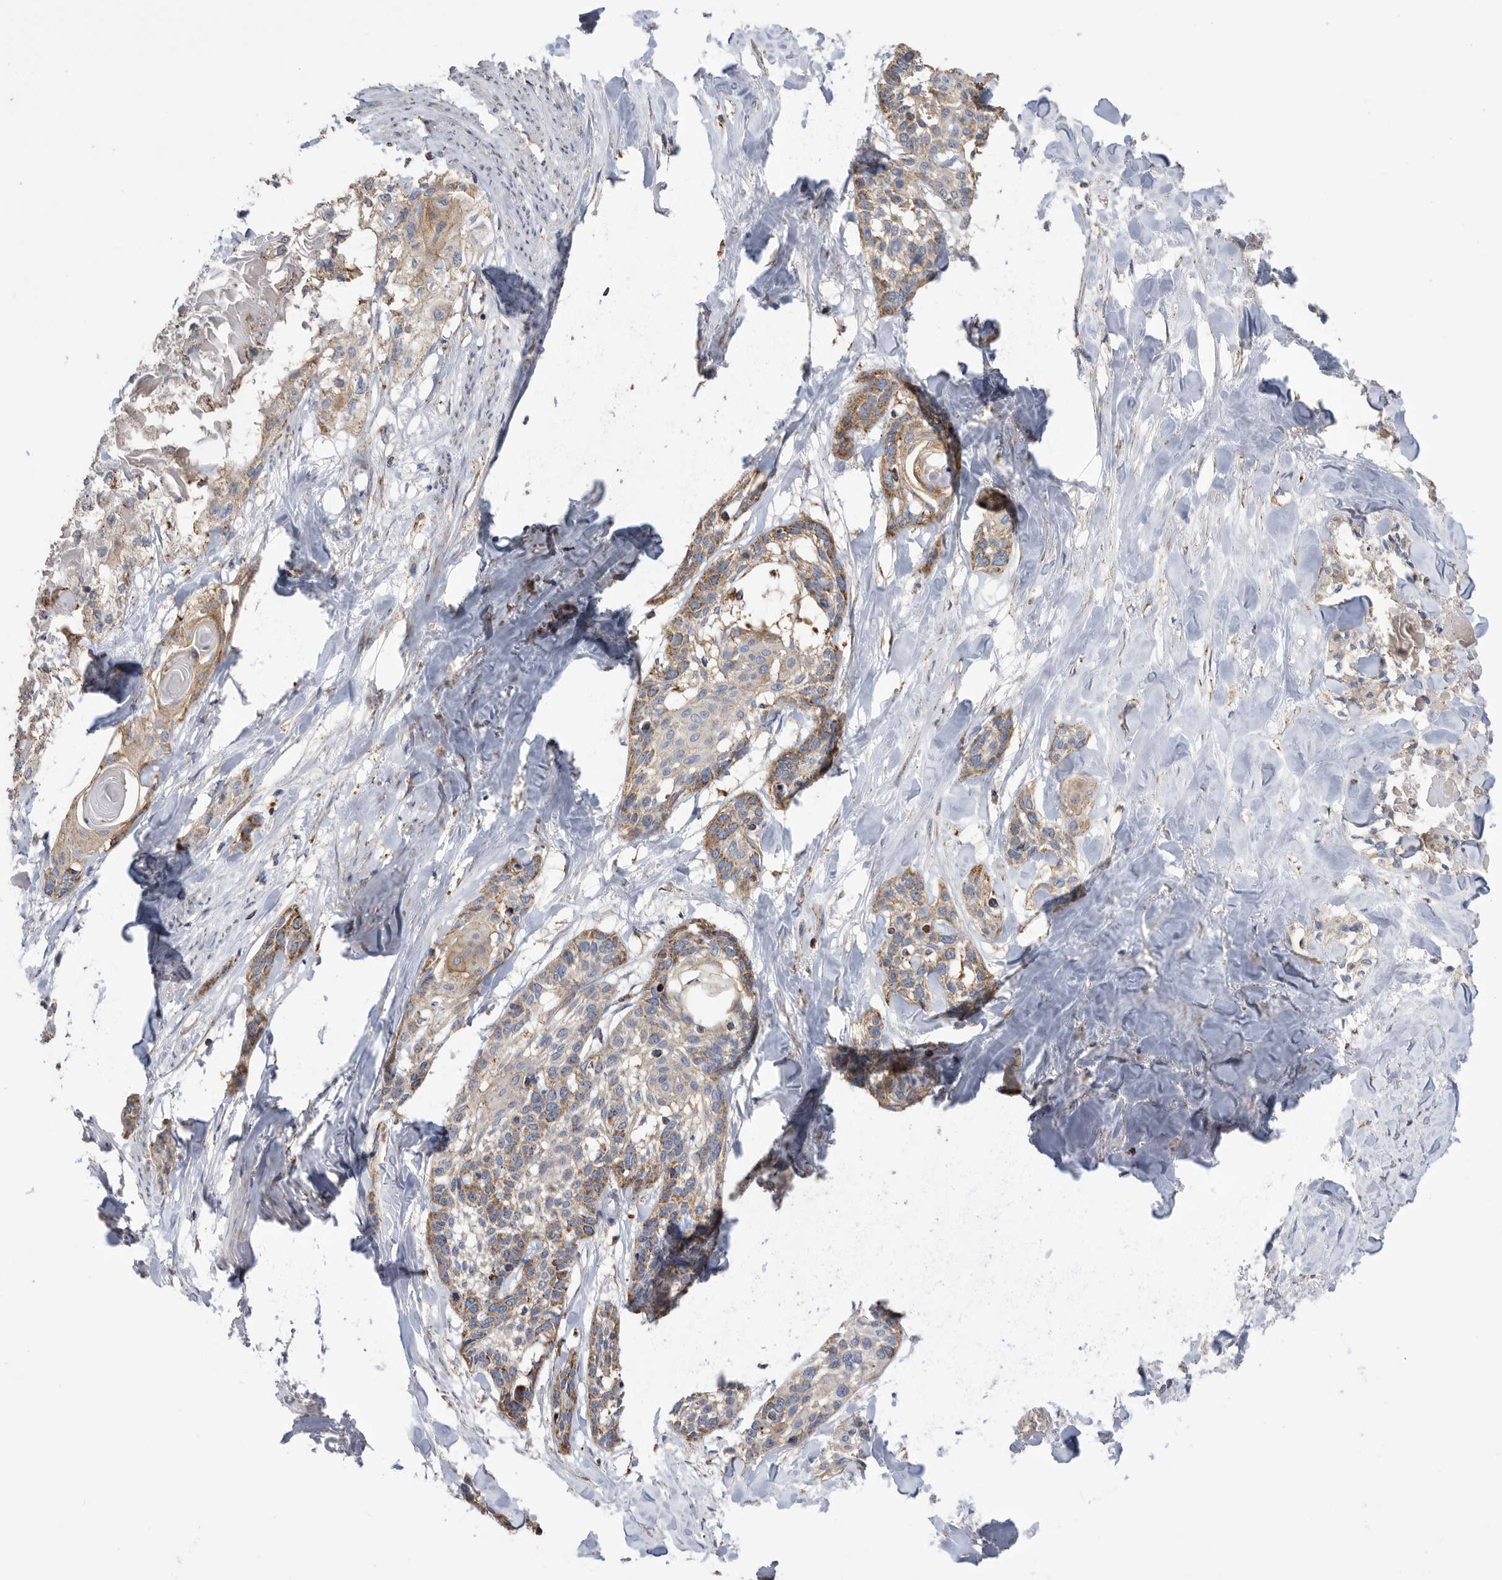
{"staining": {"intensity": "moderate", "quantity": ">75%", "location": "cytoplasmic/membranous"}, "tissue": "cervical cancer", "cell_type": "Tumor cells", "image_type": "cancer", "snomed": [{"axis": "morphology", "description": "Squamous cell carcinoma, NOS"}, {"axis": "topography", "description": "Cervix"}], "caption": "Human cervical cancer stained with a protein marker reveals moderate staining in tumor cells.", "gene": "WFDC1", "patient": {"sex": "female", "age": 57}}